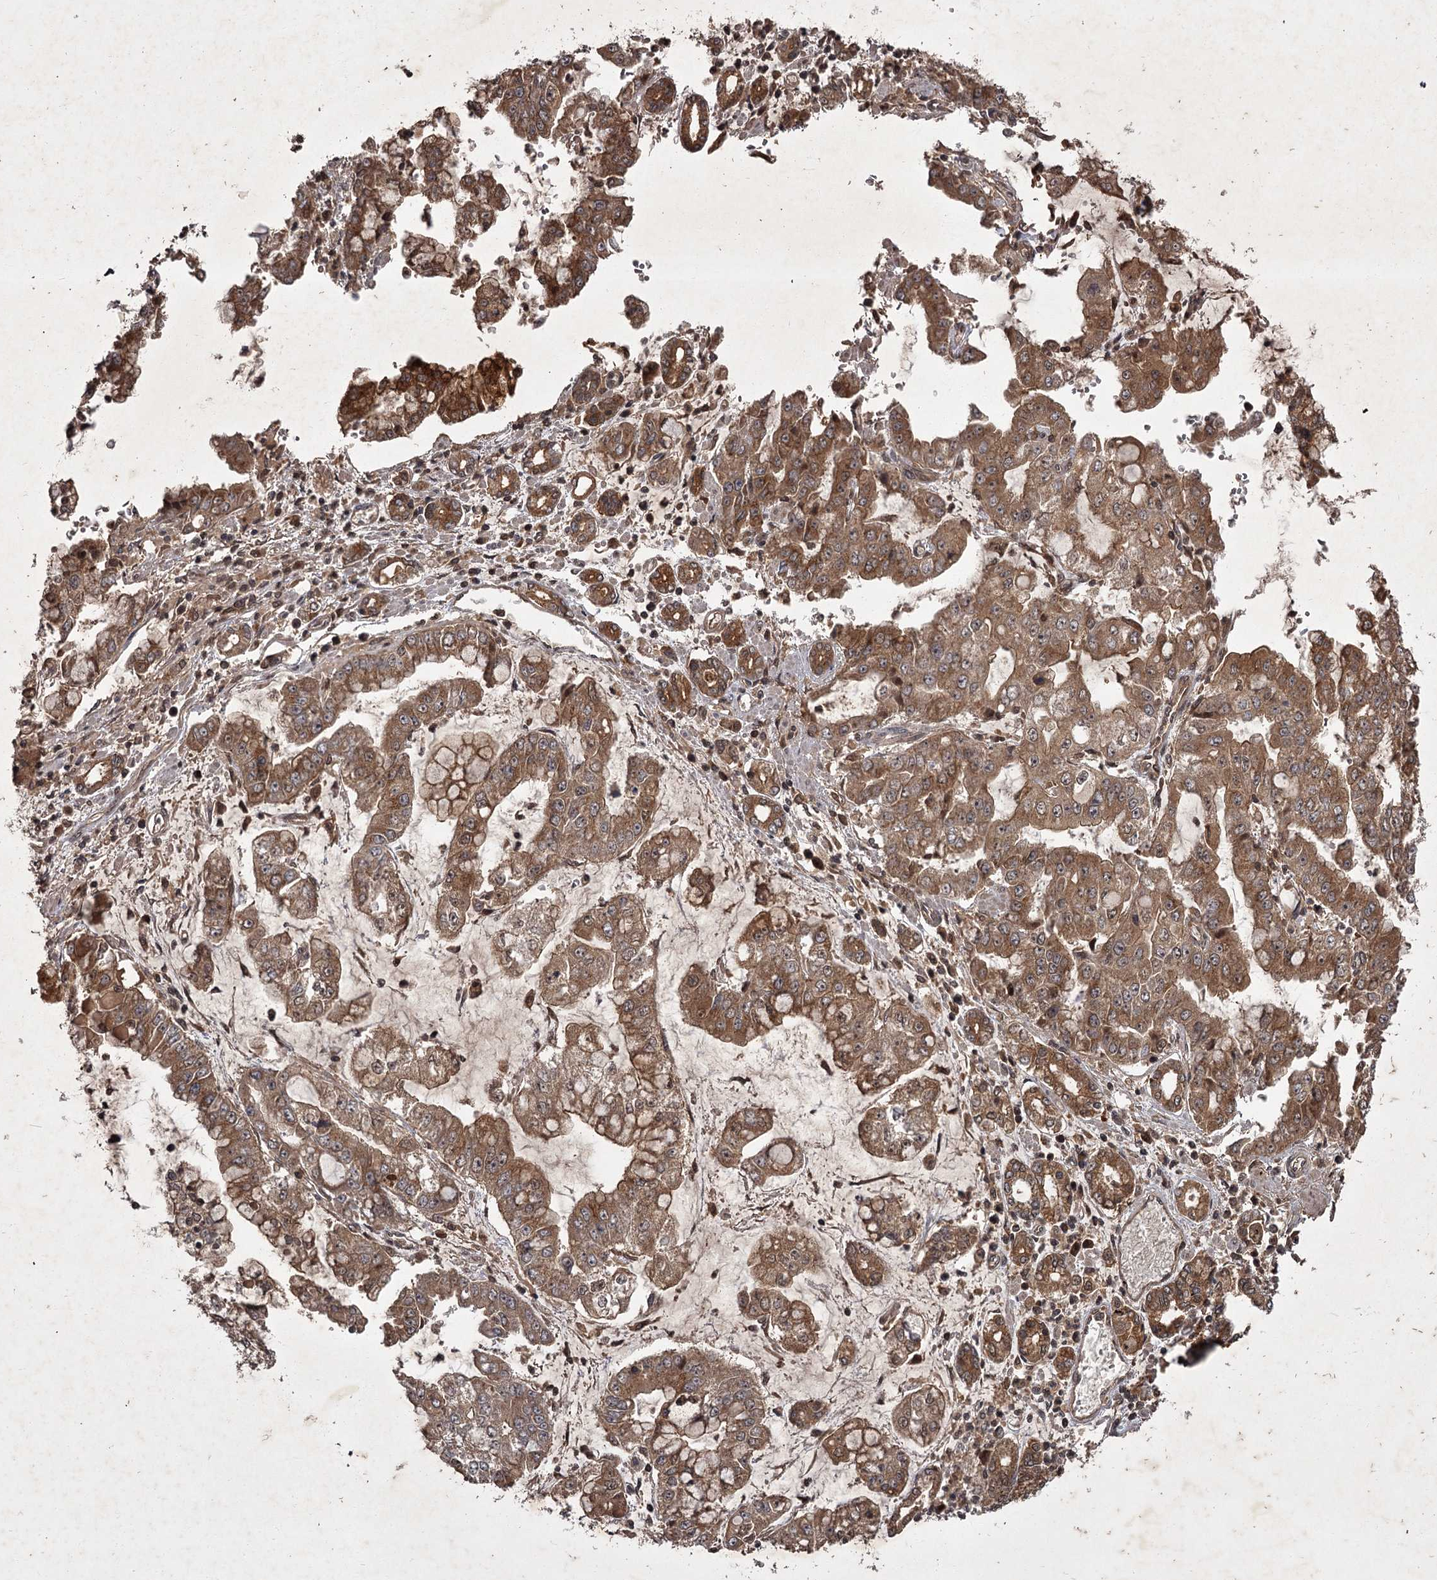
{"staining": {"intensity": "moderate", "quantity": ">75%", "location": "cytoplasmic/membranous"}, "tissue": "stomach cancer", "cell_type": "Tumor cells", "image_type": "cancer", "snomed": [{"axis": "morphology", "description": "Adenocarcinoma, NOS"}, {"axis": "topography", "description": "Stomach"}], "caption": "There is medium levels of moderate cytoplasmic/membranous positivity in tumor cells of stomach adenocarcinoma, as demonstrated by immunohistochemical staining (brown color).", "gene": "TBC1D23", "patient": {"sex": "male", "age": 76}}